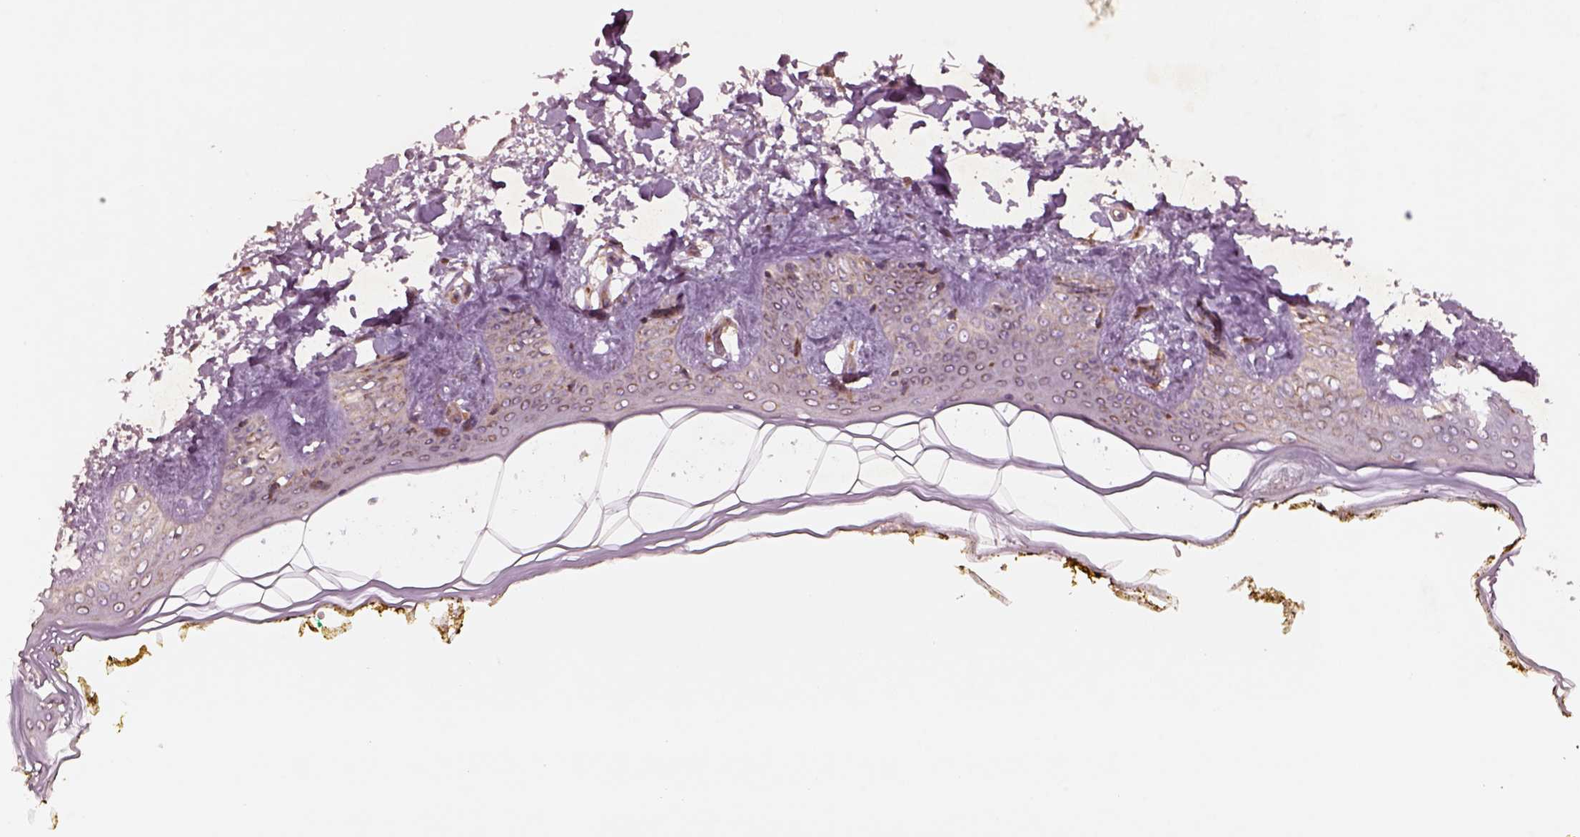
{"staining": {"intensity": "weak", "quantity": ">75%", "location": "cytoplasmic/membranous"}, "tissue": "skin", "cell_type": "Fibroblasts", "image_type": "normal", "snomed": [{"axis": "morphology", "description": "Normal tissue, NOS"}, {"axis": "topography", "description": "Skin"}], "caption": "High-power microscopy captured an immunohistochemistry (IHC) micrograph of unremarkable skin, revealing weak cytoplasmic/membranous positivity in about >75% of fibroblasts. (Brightfield microscopy of DAB IHC at high magnification).", "gene": "SLC25A31", "patient": {"sex": "female", "age": 34}}